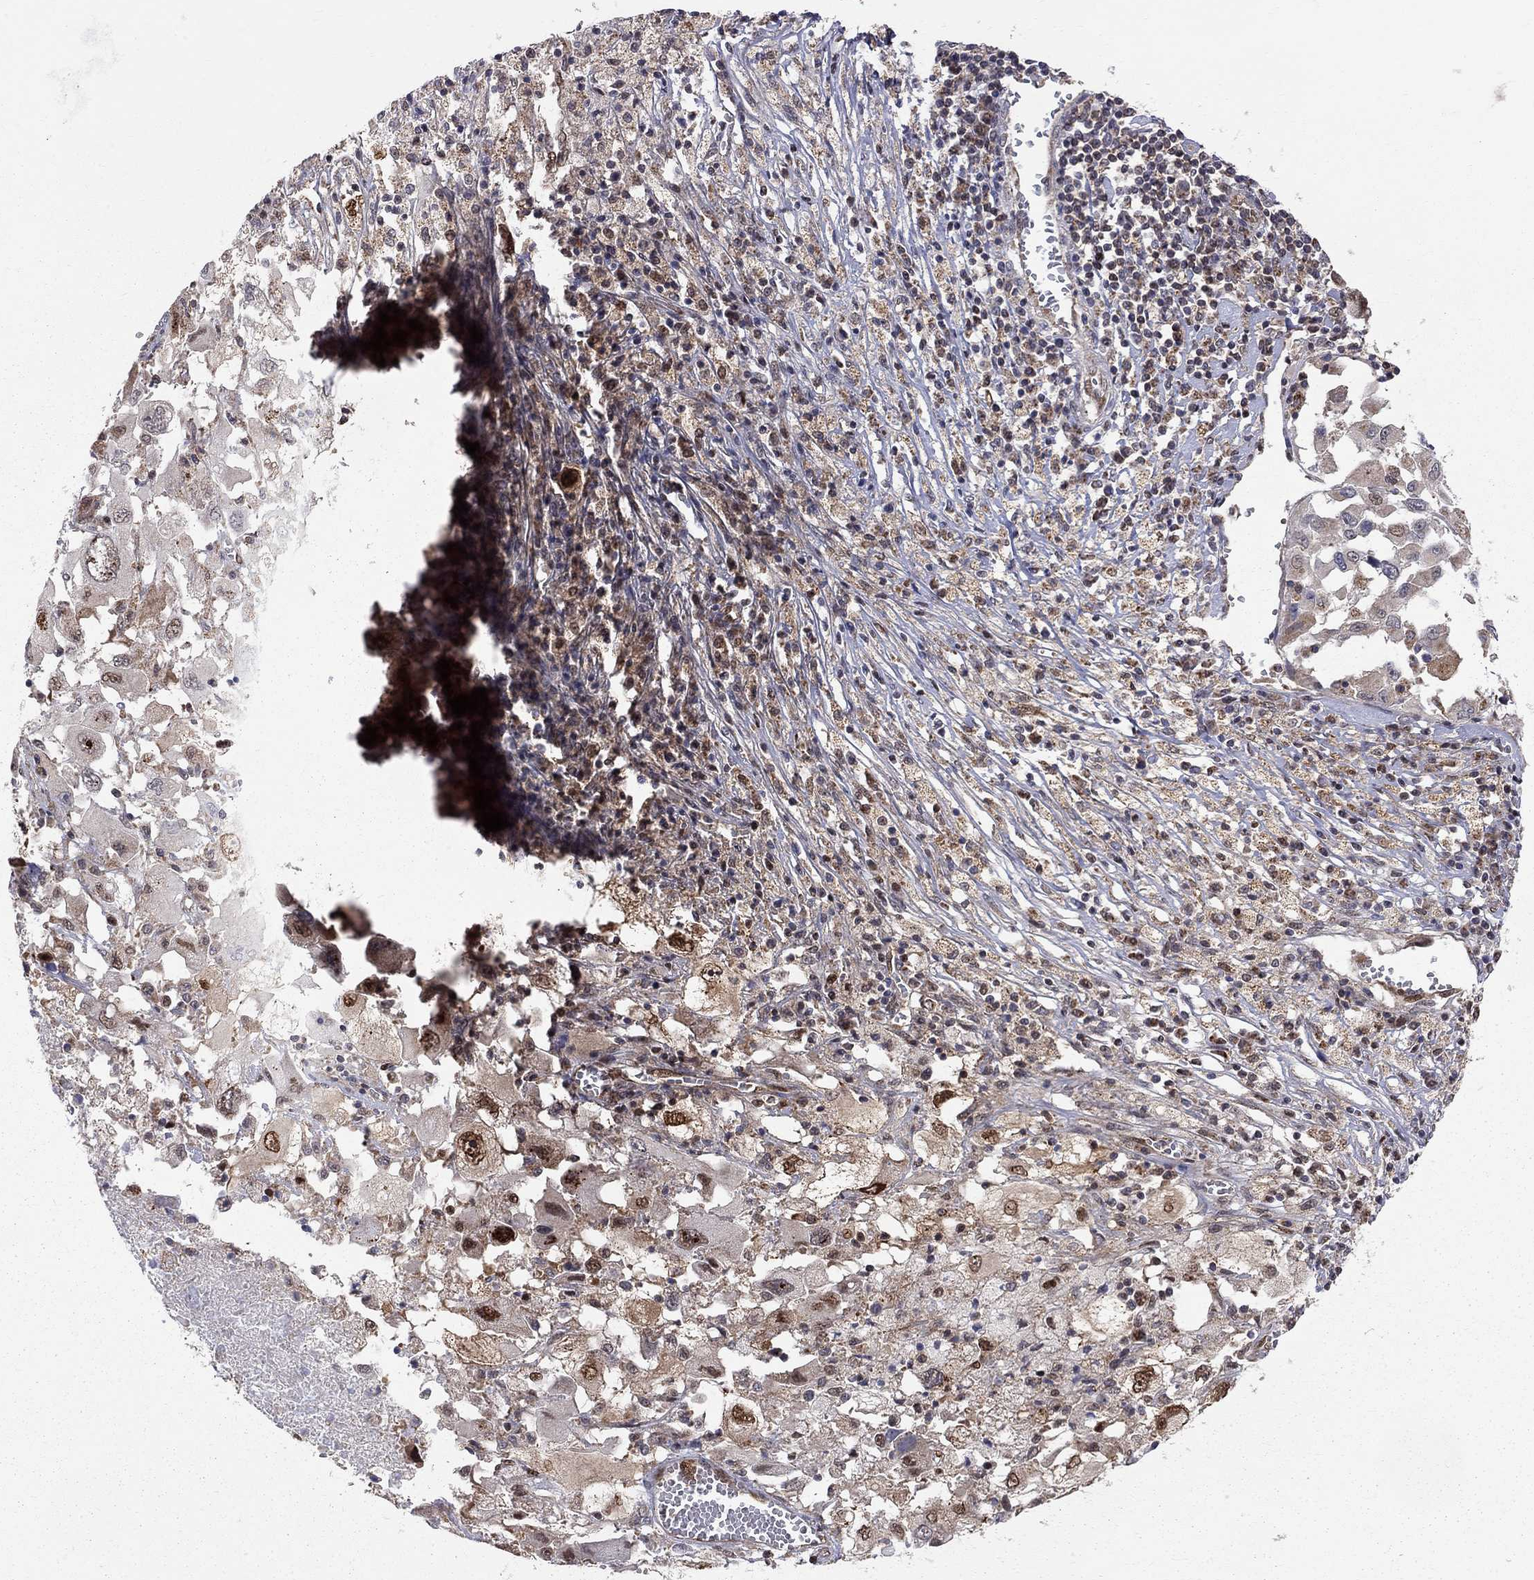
{"staining": {"intensity": "moderate", "quantity": "<25%", "location": "cytoplasmic/membranous,nuclear"}, "tissue": "melanoma", "cell_type": "Tumor cells", "image_type": "cancer", "snomed": [{"axis": "morphology", "description": "Malignant melanoma, Metastatic site"}, {"axis": "topography", "description": "Soft tissue"}], "caption": "Protein expression by immunohistochemistry (IHC) exhibits moderate cytoplasmic/membranous and nuclear positivity in approximately <25% of tumor cells in melanoma. The protein of interest is shown in brown color, while the nuclei are stained blue.", "gene": "ELOB", "patient": {"sex": "male", "age": 50}}